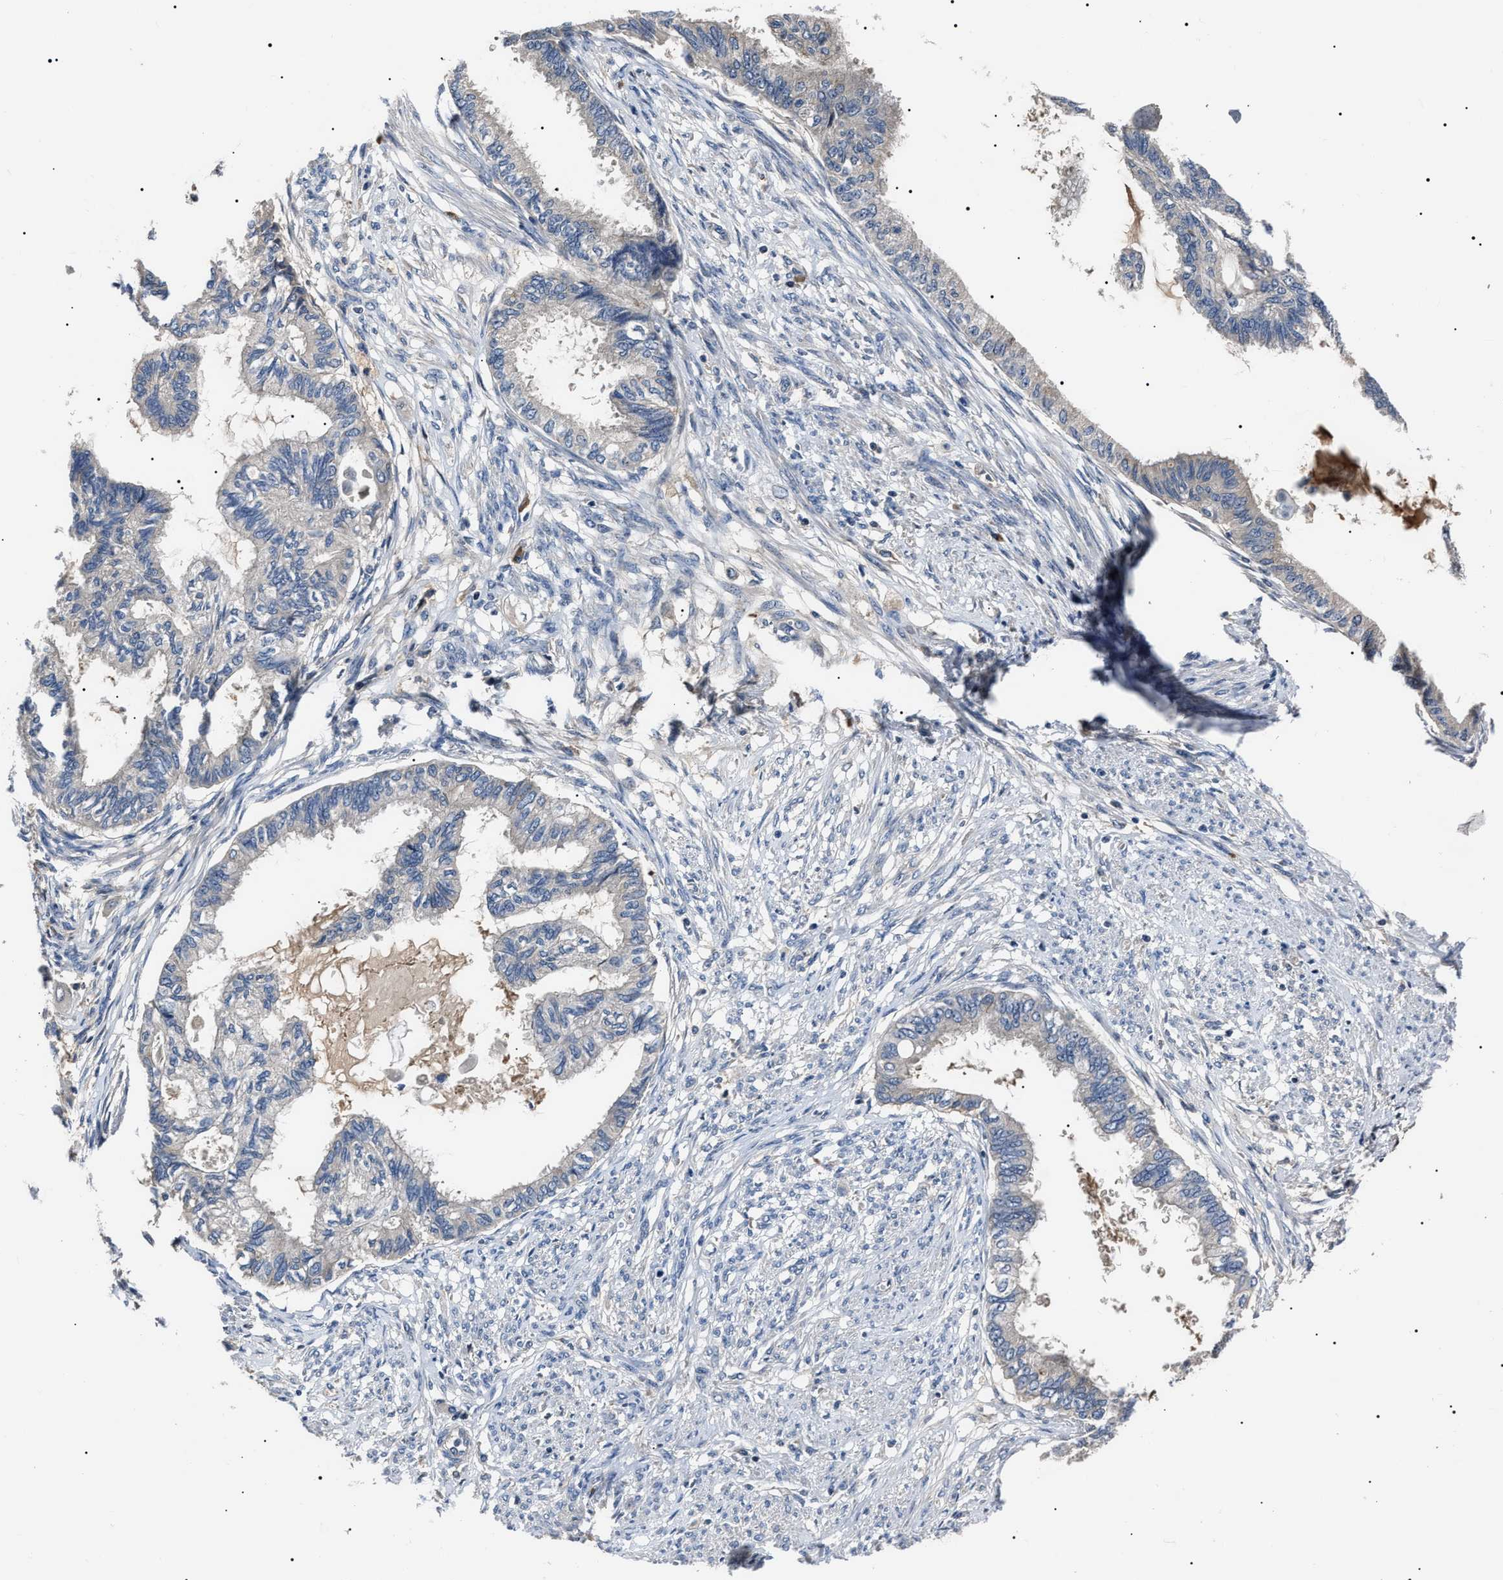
{"staining": {"intensity": "negative", "quantity": "none", "location": "none"}, "tissue": "cervical cancer", "cell_type": "Tumor cells", "image_type": "cancer", "snomed": [{"axis": "morphology", "description": "Normal tissue, NOS"}, {"axis": "morphology", "description": "Adenocarcinoma, NOS"}, {"axis": "topography", "description": "Cervix"}, {"axis": "topography", "description": "Endometrium"}], "caption": "High power microscopy histopathology image of an immunohistochemistry micrograph of cervical adenocarcinoma, revealing no significant expression in tumor cells.", "gene": "IFT81", "patient": {"sex": "female", "age": 86}}